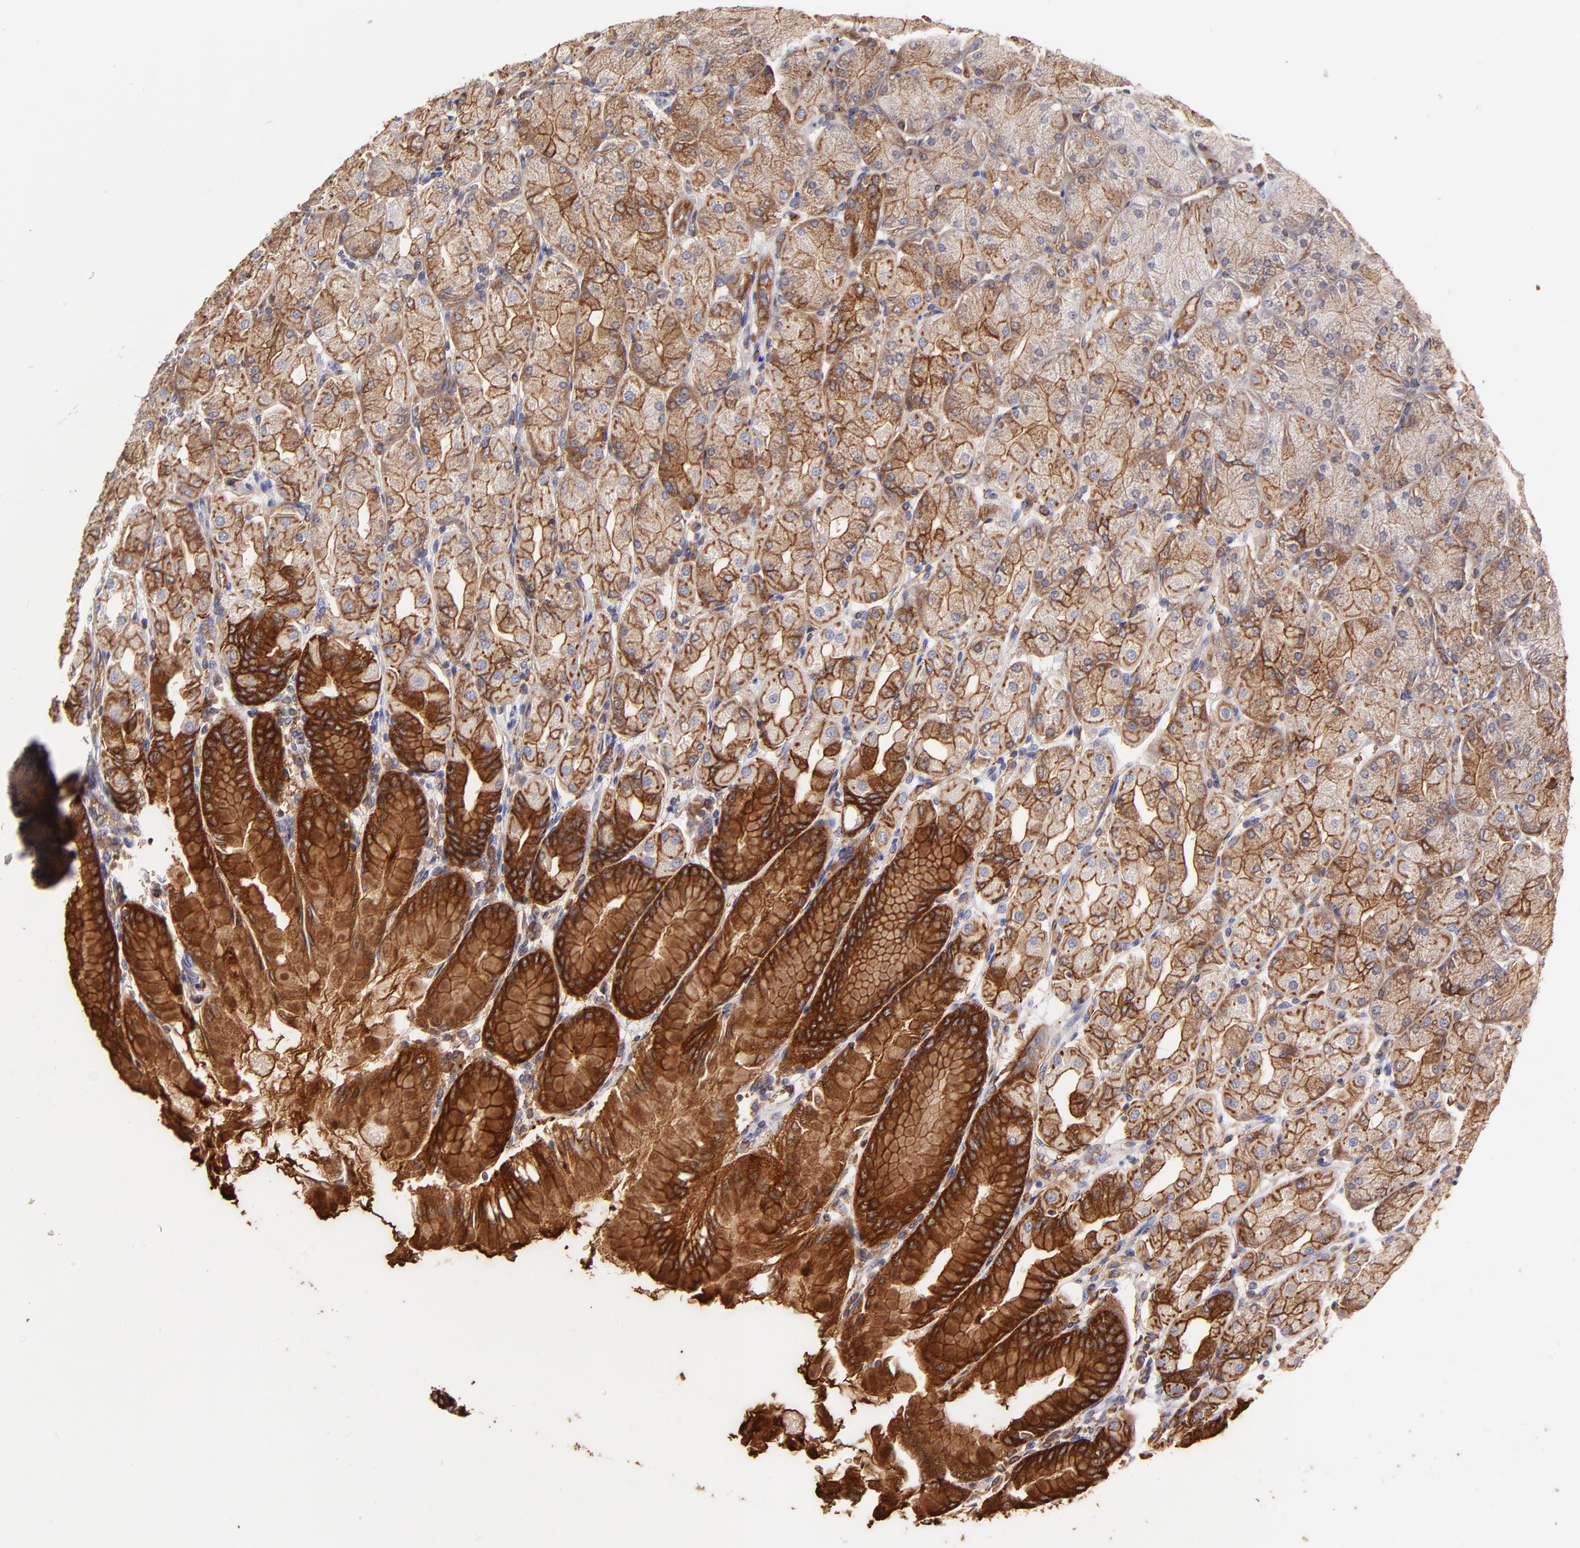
{"staining": {"intensity": "strong", "quantity": ">75%", "location": "cytoplasmic/membranous"}, "tissue": "stomach", "cell_type": "Glandular cells", "image_type": "normal", "snomed": [{"axis": "morphology", "description": "Normal tissue, NOS"}, {"axis": "topography", "description": "Stomach, upper"}], "caption": "Protein analysis of benign stomach exhibits strong cytoplasmic/membranous positivity in approximately >75% of glandular cells. (Brightfield microscopy of DAB IHC at high magnification).", "gene": "CD2AP", "patient": {"sex": "female", "age": 56}}